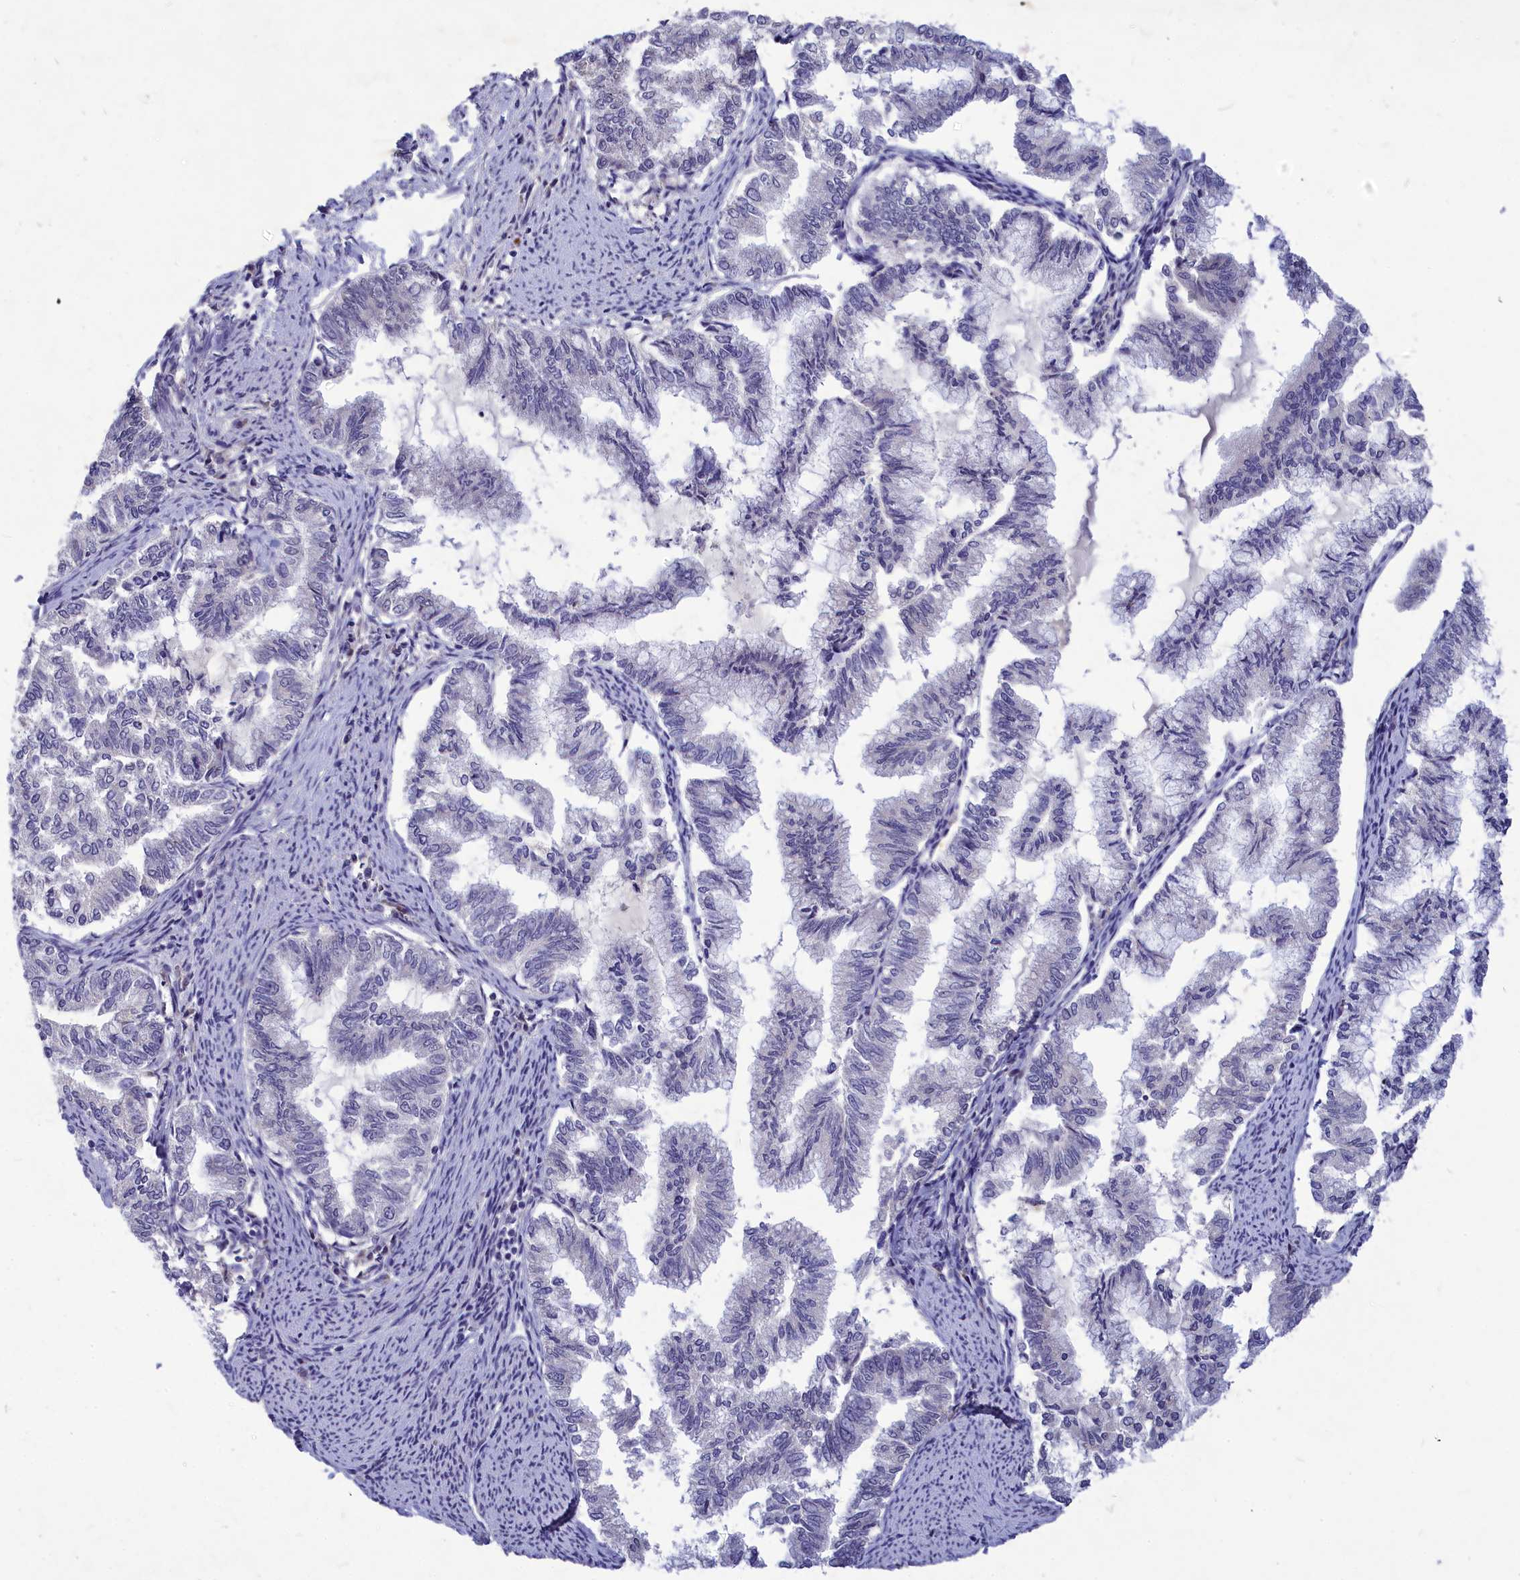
{"staining": {"intensity": "negative", "quantity": "none", "location": "none"}, "tissue": "endometrial cancer", "cell_type": "Tumor cells", "image_type": "cancer", "snomed": [{"axis": "morphology", "description": "Adenocarcinoma, NOS"}, {"axis": "topography", "description": "Endometrium"}], "caption": "A high-resolution photomicrograph shows immunohistochemistry staining of endometrial cancer (adenocarcinoma), which reveals no significant positivity in tumor cells.", "gene": "DEFB119", "patient": {"sex": "female", "age": 79}}